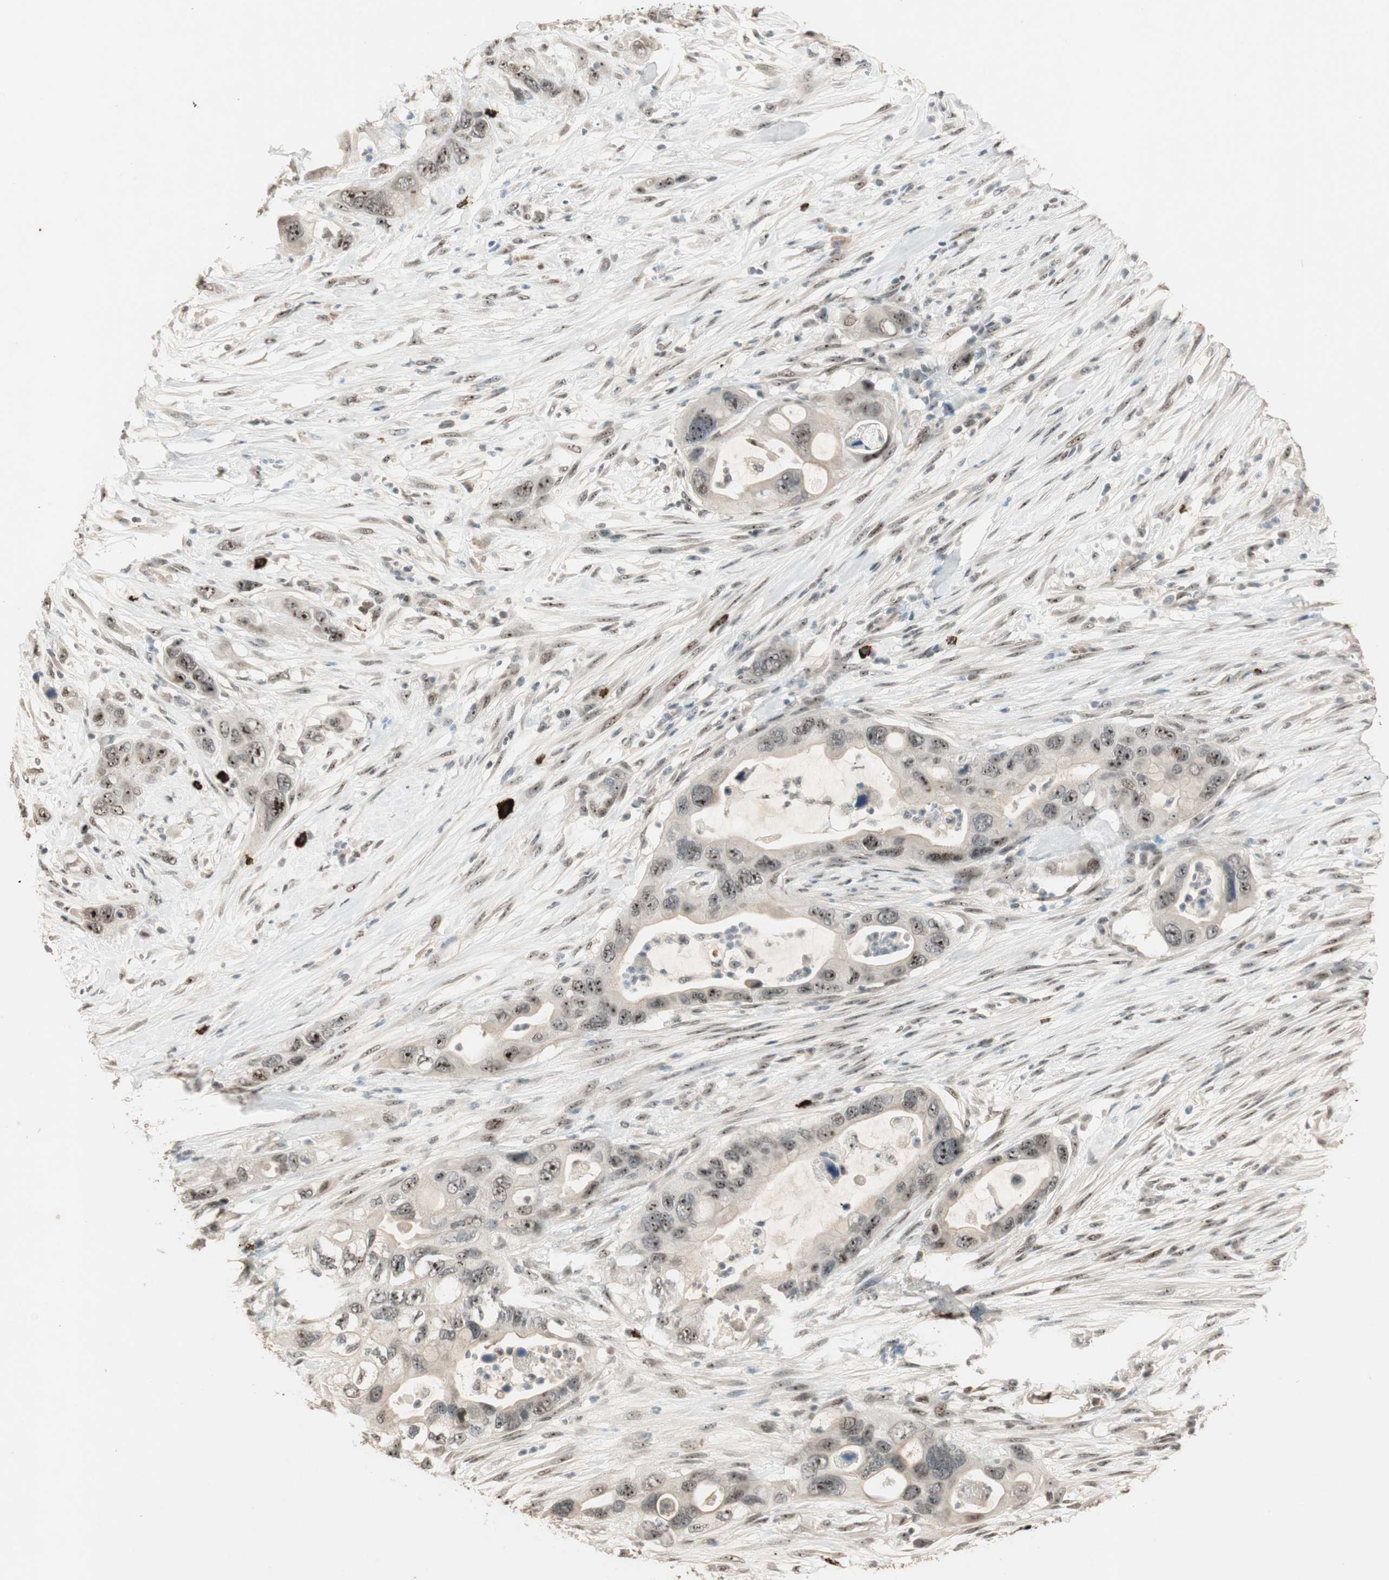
{"staining": {"intensity": "moderate", "quantity": ">75%", "location": "nuclear"}, "tissue": "pancreatic cancer", "cell_type": "Tumor cells", "image_type": "cancer", "snomed": [{"axis": "morphology", "description": "Adenocarcinoma, NOS"}, {"axis": "topography", "description": "Pancreas"}], "caption": "Immunohistochemical staining of pancreatic cancer (adenocarcinoma) displays medium levels of moderate nuclear staining in approximately >75% of tumor cells.", "gene": "ETV4", "patient": {"sex": "female", "age": 71}}